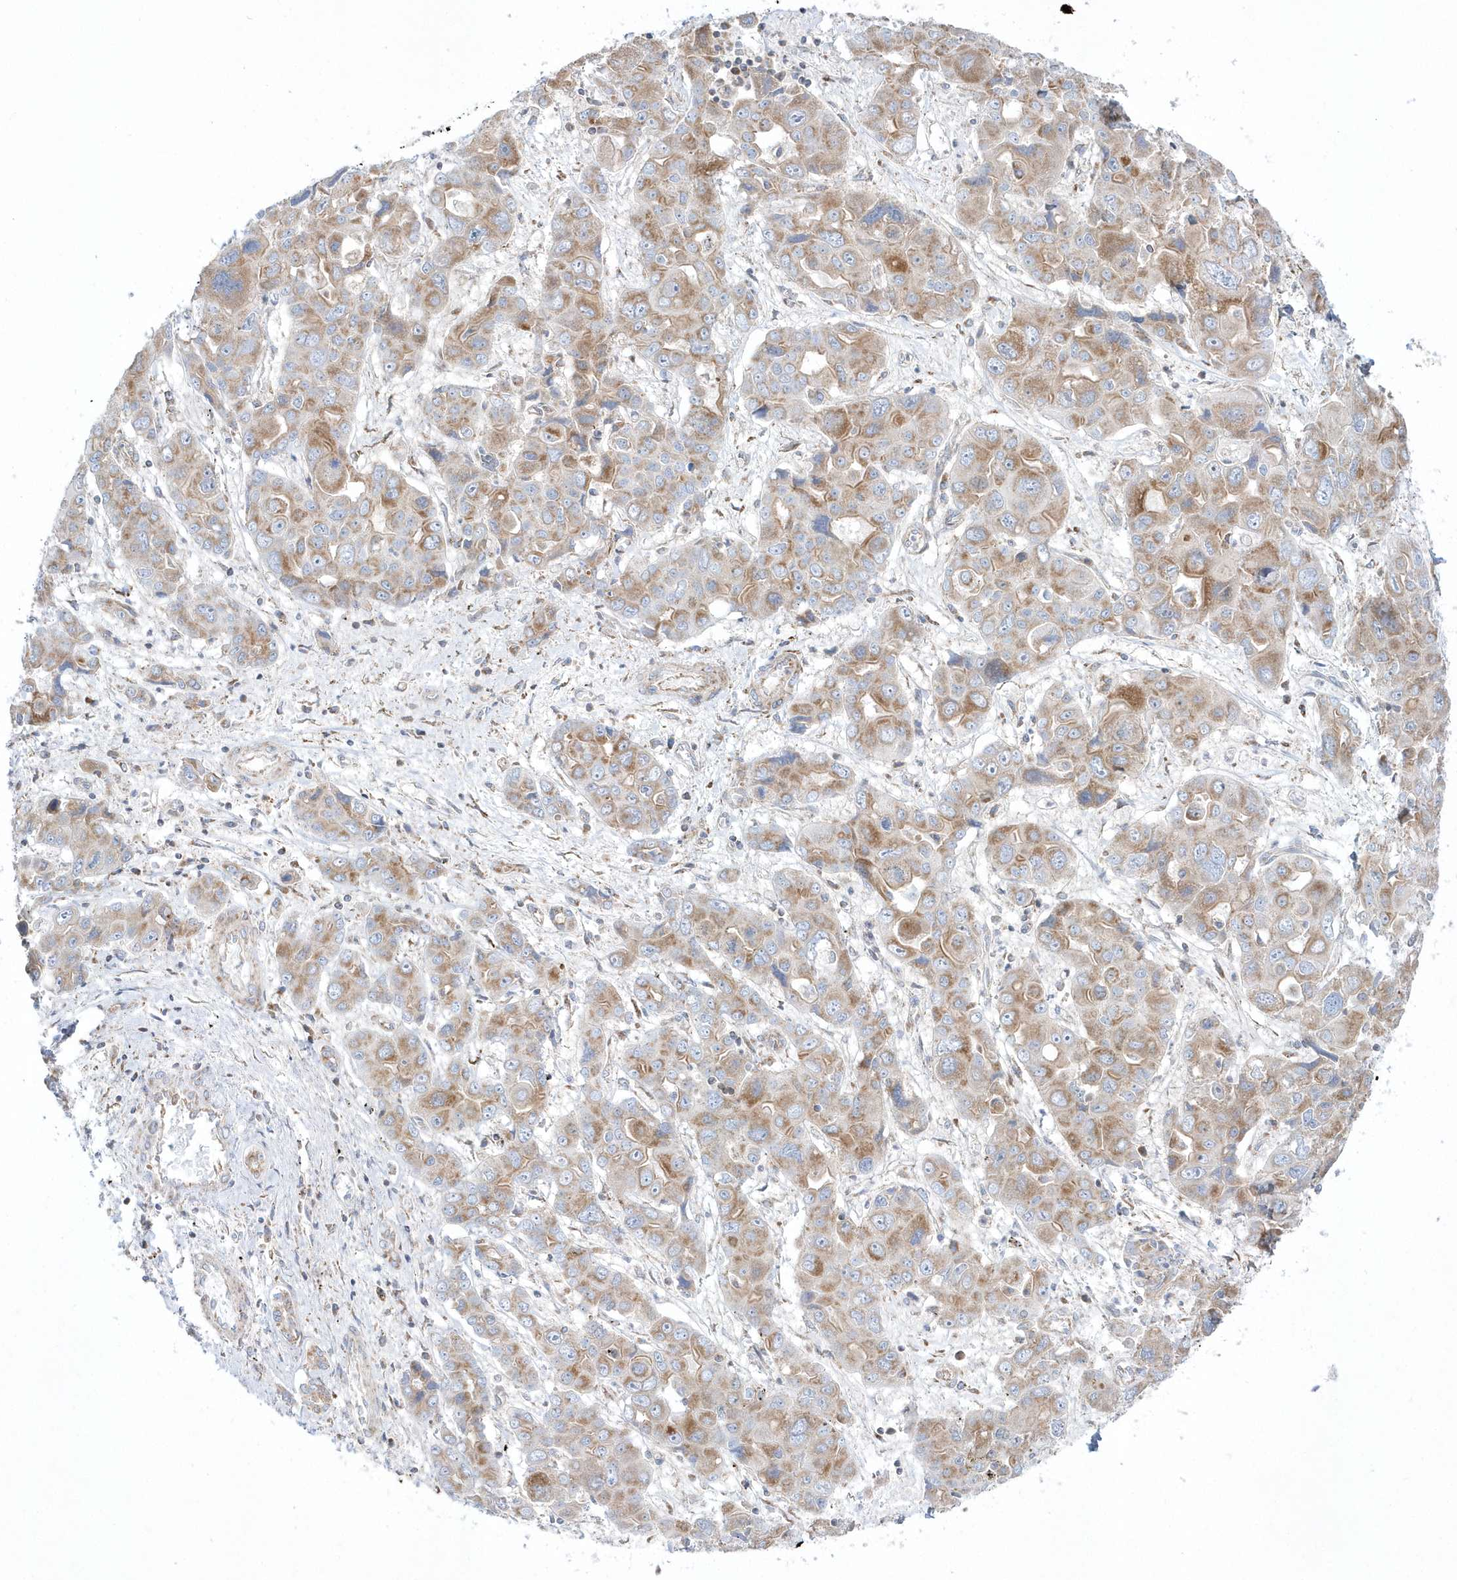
{"staining": {"intensity": "moderate", "quantity": ">75%", "location": "cytoplasmic/membranous"}, "tissue": "liver cancer", "cell_type": "Tumor cells", "image_type": "cancer", "snomed": [{"axis": "morphology", "description": "Cholangiocarcinoma"}, {"axis": "topography", "description": "Liver"}], "caption": "Cholangiocarcinoma (liver) stained with a brown dye demonstrates moderate cytoplasmic/membranous positive positivity in approximately >75% of tumor cells.", "gene": "OPA1", "patient": {"sex": "male", "age": 67}}